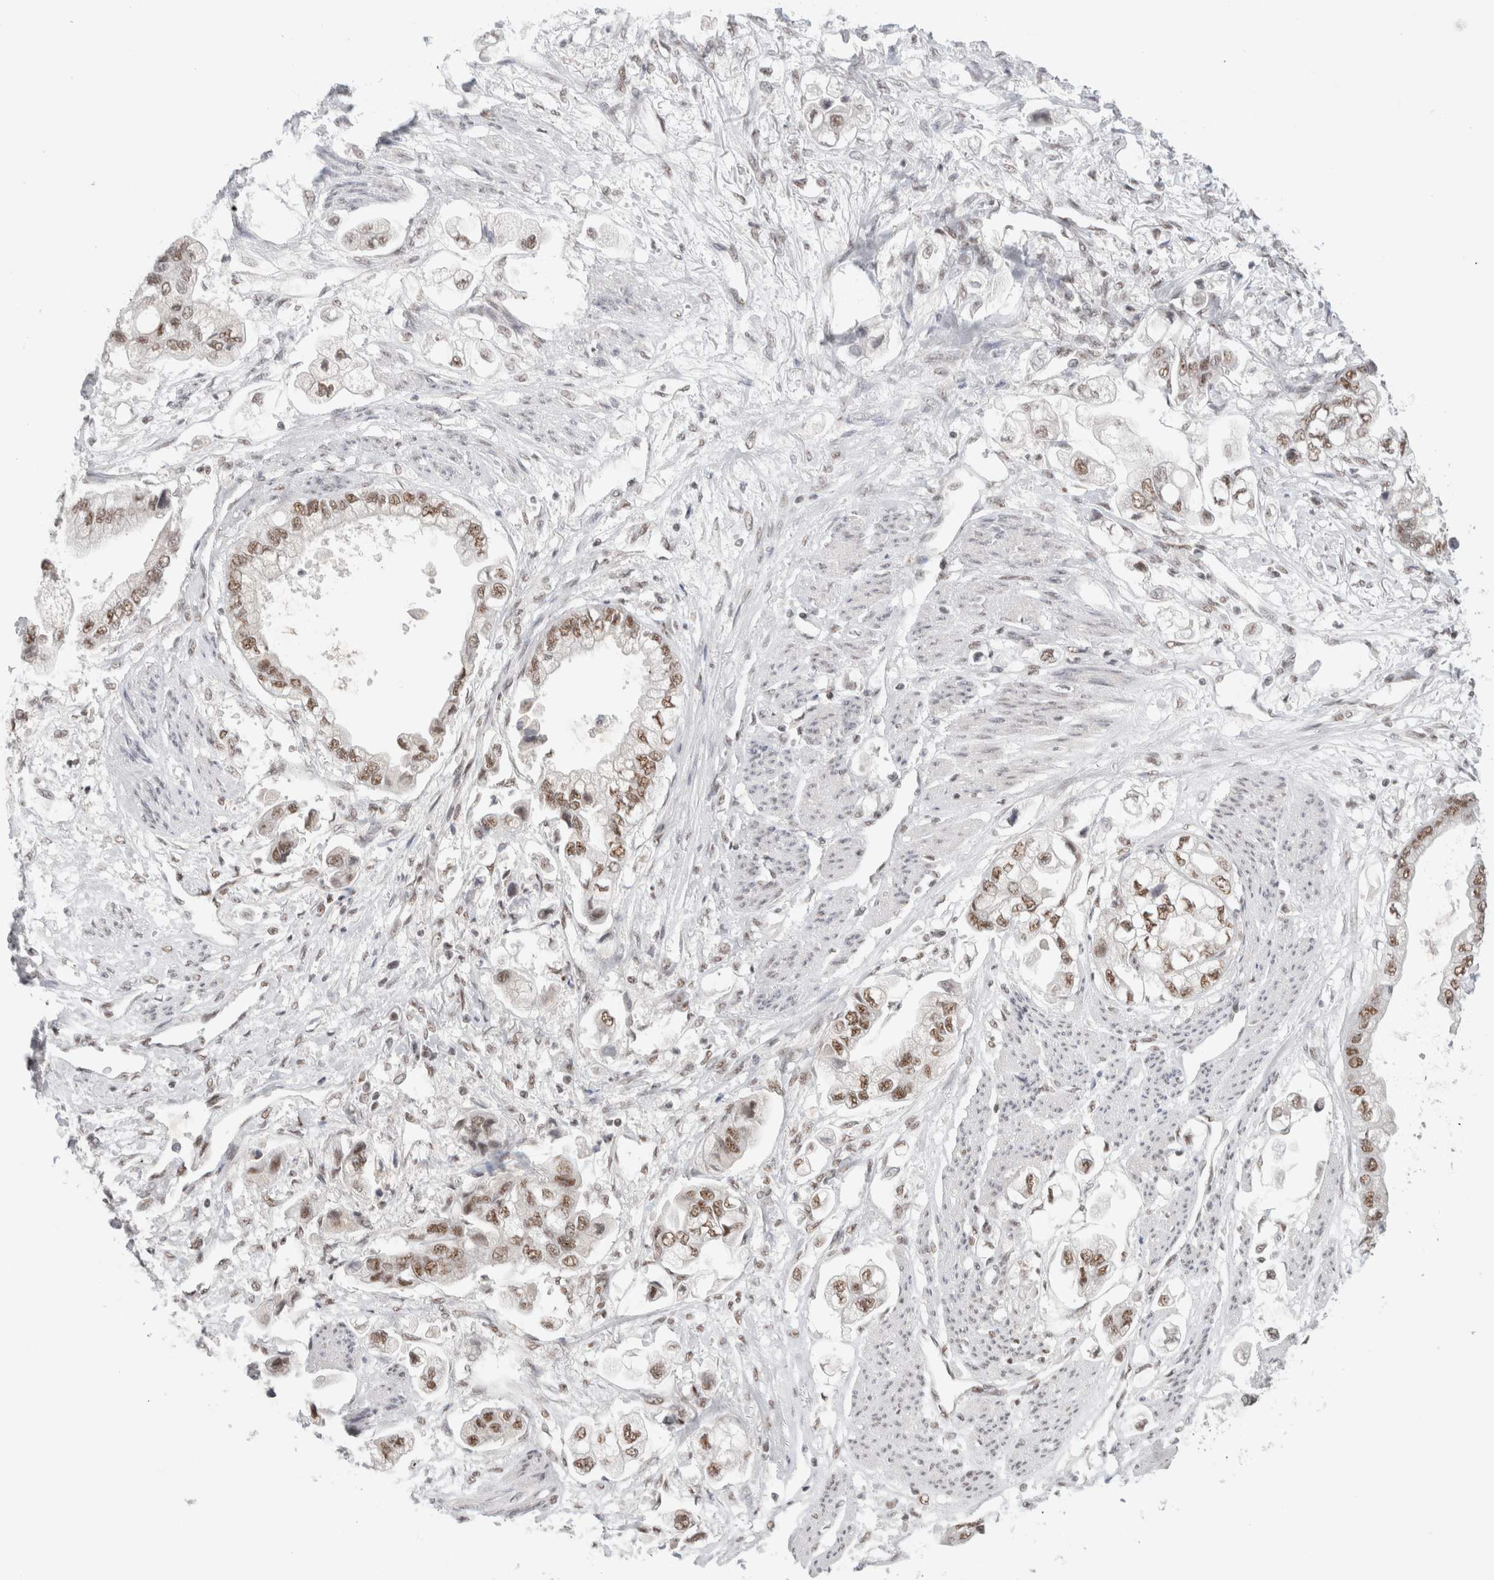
{"staining": {"intensity": "moderate", "quantity": ">75%", "location": "nuclear"}, "tissue": "stomach cancer", "cell_type": "Tumor cells", "image_type": "cancer", "snomed": [{"axis": "morphology", "description": "Adenocarcinoma, NOS"}, {"axis": "topography", "description": "Stomach"}], "caption": "The histopathology image exhibits staining of stomach cancer, revealing moderate nuclear protein positivity (brown color) within tumor cells.", "gene": "TRMT12", "patient": {"sex": "male", "age": 62}}